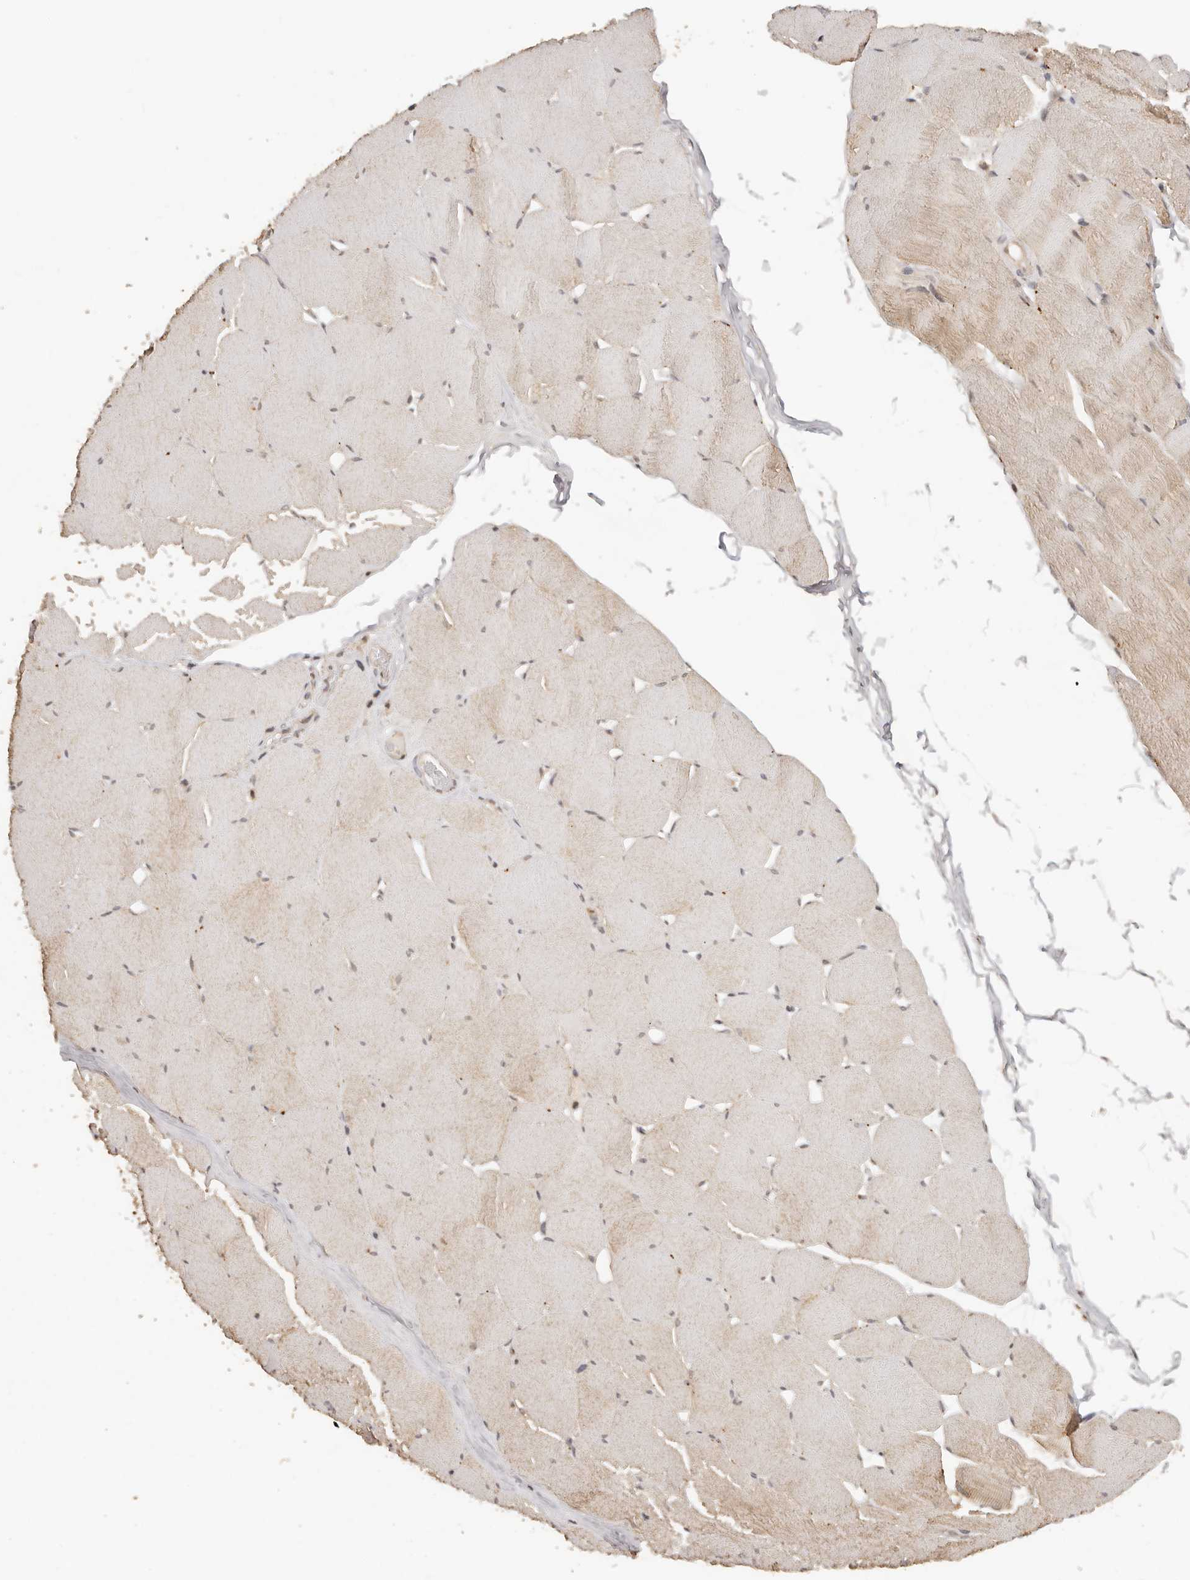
{"staining": {"intensity": "moderate", "quantity": "<25%", "location": "cytoplasmic/membranous"}, "tissue": "skeletal muscle", "cell_type": "Myocytes", "image_type": "normal", "snomed": [{"axis": "morphology", "description": "Normal tissue, NOS"}, {"axis": "topography", "description": "Skeletal muscle"}], "caption": "Moderate cytoplasmic/membranous staining is present in approximately <25% of myocytes in normal skeletal muscle. The protein of interest is shown in brown color, while the nuclei are stained blue.", "gene": "SEC14L1", "patient": {"sex": "male", "age": 62}}